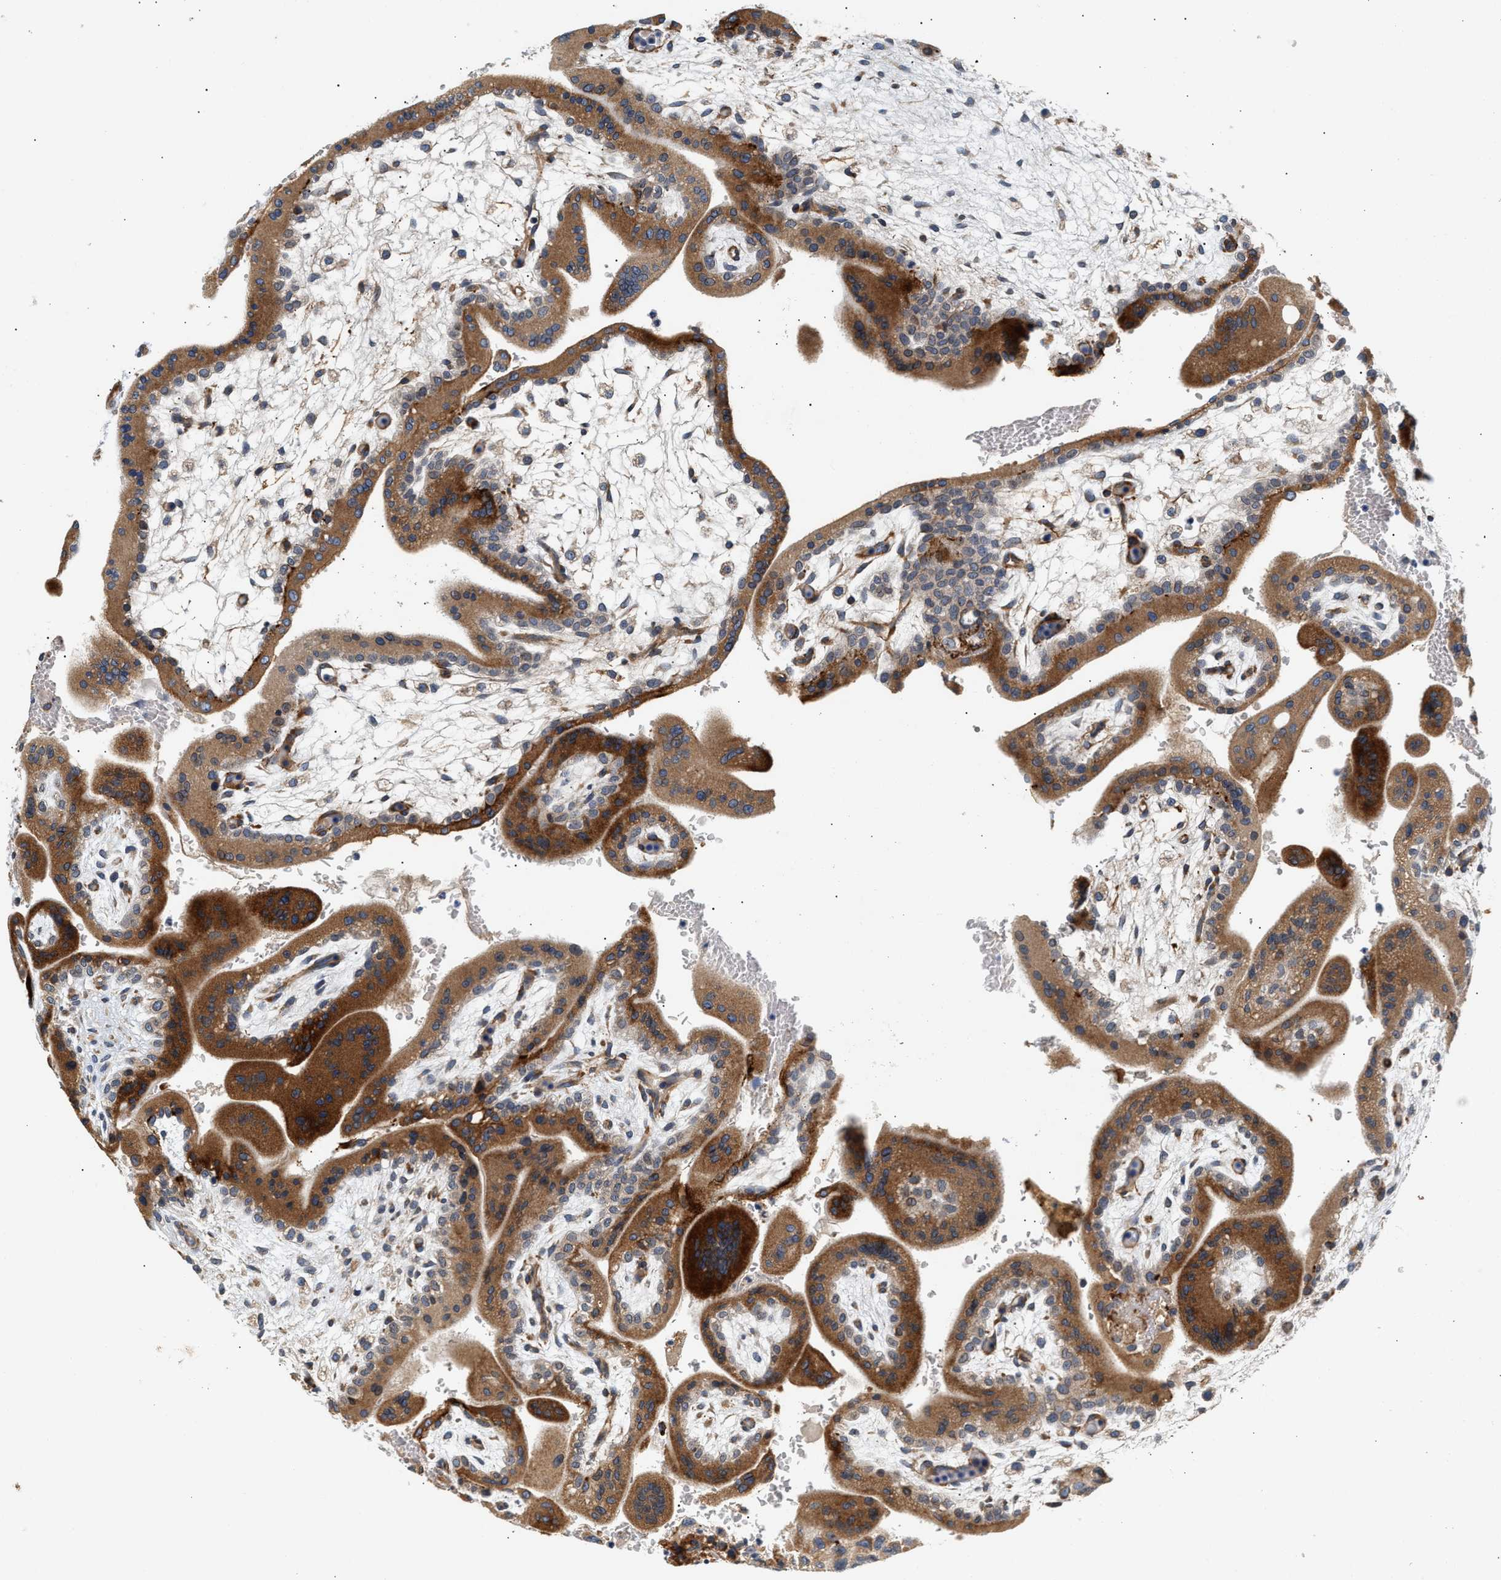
{"staining": {"intensity": "moderate", "quantity": ">75%", "location": "cytoplasmic/membranous"}, "tissue": "placenta", "cell_type": "Decidual cells", "image_type": "normal", "snomed": [{"axis": "morphology", "description": "Normal tissue, NOS"}, {"axis": "topography", "description": "Placenta"}], "caption": "This is an image of immunohistochemistry staining of normal placenta, which shows moderate expression in the cytoplasmic/membranous of decidual cells.", "gene": "IFT74", "patient": {"sex": "female", "age": 35}}